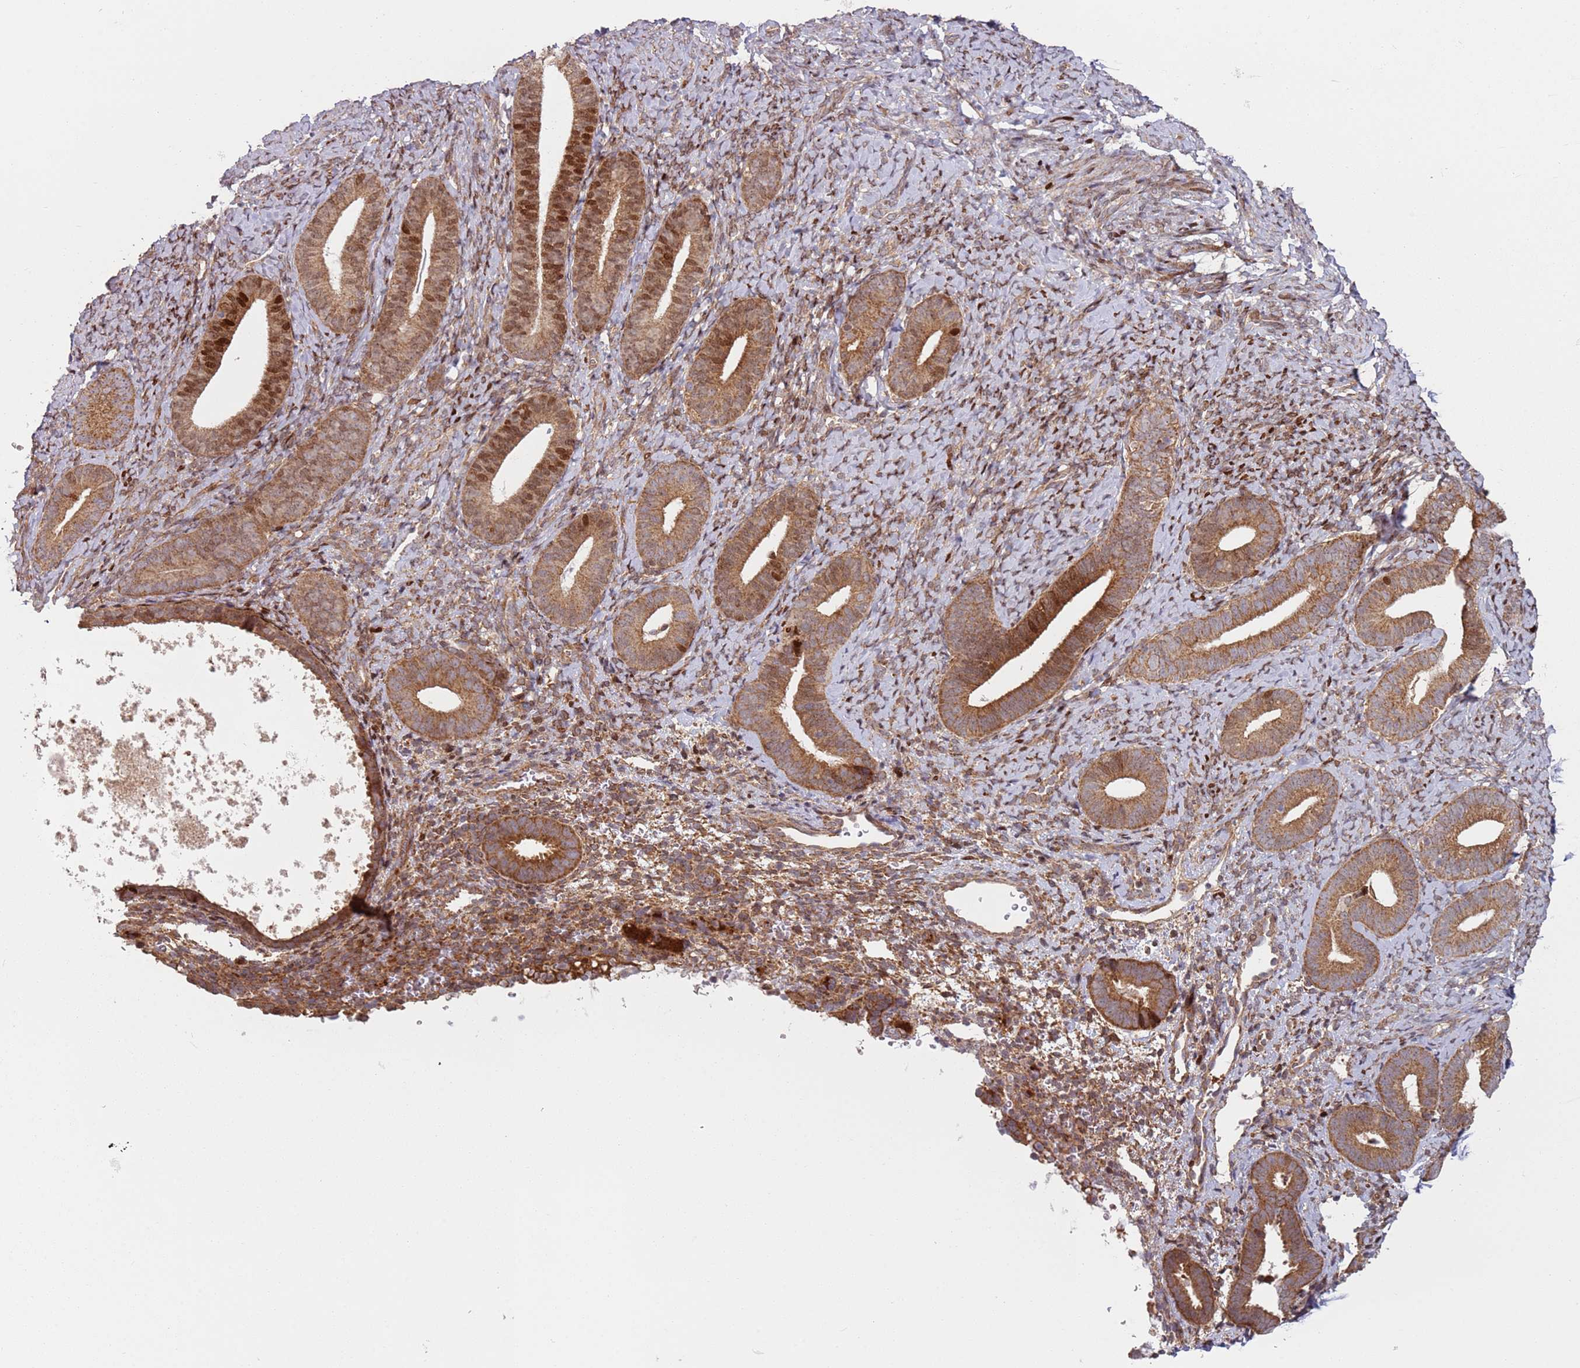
{"staining": {"intensity": "moderate", "quantity": ">75%", "location": "cytoplasmic/membranous,nuclear"}, "tissue": "endometrium", "cell_type": "Cells in endometrial stroma", "image_type": "normal", "snomed": [{"axis": "morphology", "description": "Normal tissue, NOS"}, {"axis": "topography", "description": "Endometrium"}], "caption": "Brown immunohistochemical staining in unremarkable human endometrium shows moderate cytoplasmic/membranous,nuclear positivity in approximately >75% of cells in endometrial stroma.", "gene": "HNRNPLL", "patient": {"sex": "female", "age": 65}}